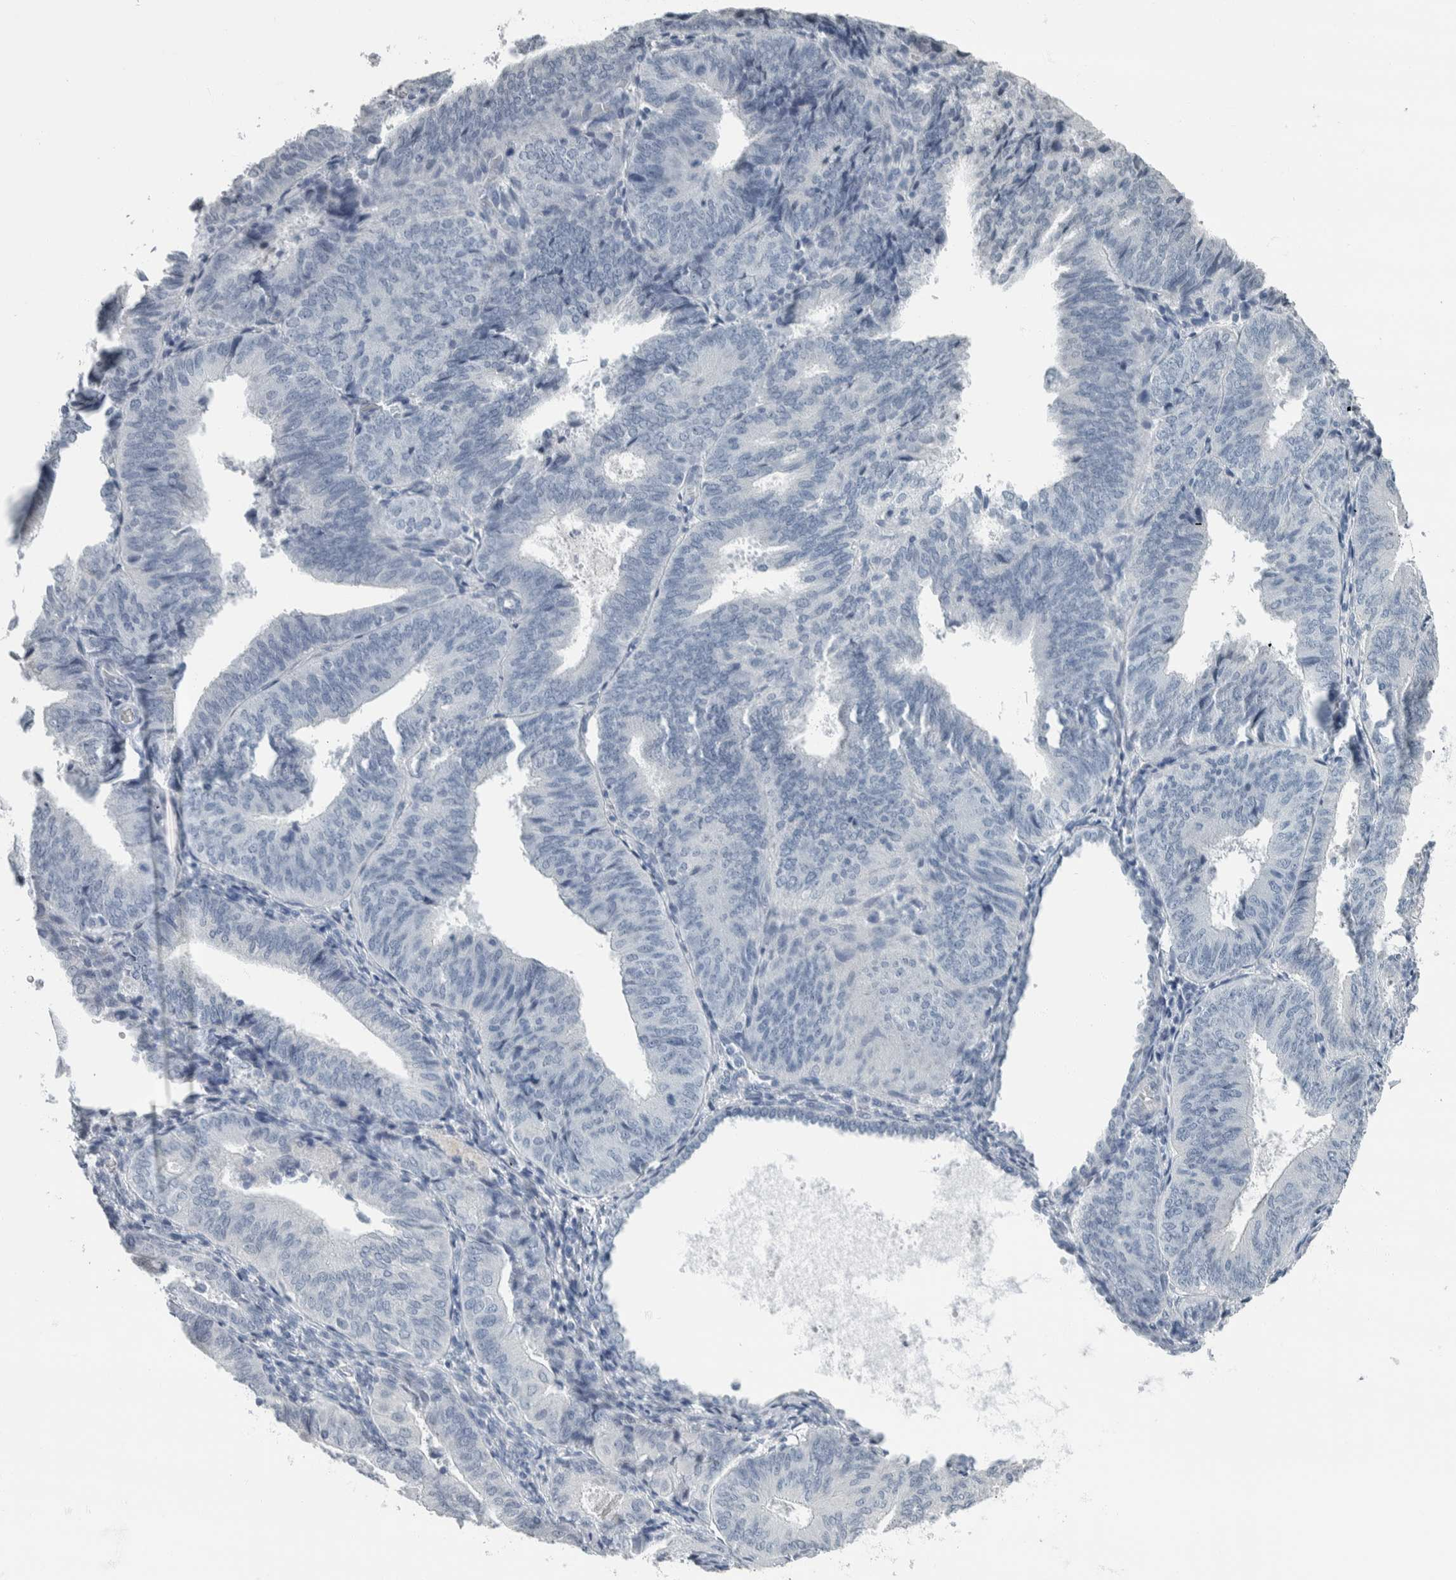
{"staining": {"intensity": "negative", "quantity": "none", "location": "none"}, "tissue": "endometrial cancer", "cell_type": "Tumor cells", "image_type": "cancer", "snomed": [{"axis": "morphology", "description": "Adenocarcinoma, NOS"}, {"axis": "topography", "description": "Endometrium"}], "caption": "Immunohistochemistry of human endometrial cancer (adenocarcinoma) exhibits no staining in tumor cells.", "gene": "NEFM", "patient": {"sex": "female", "age": 81}}